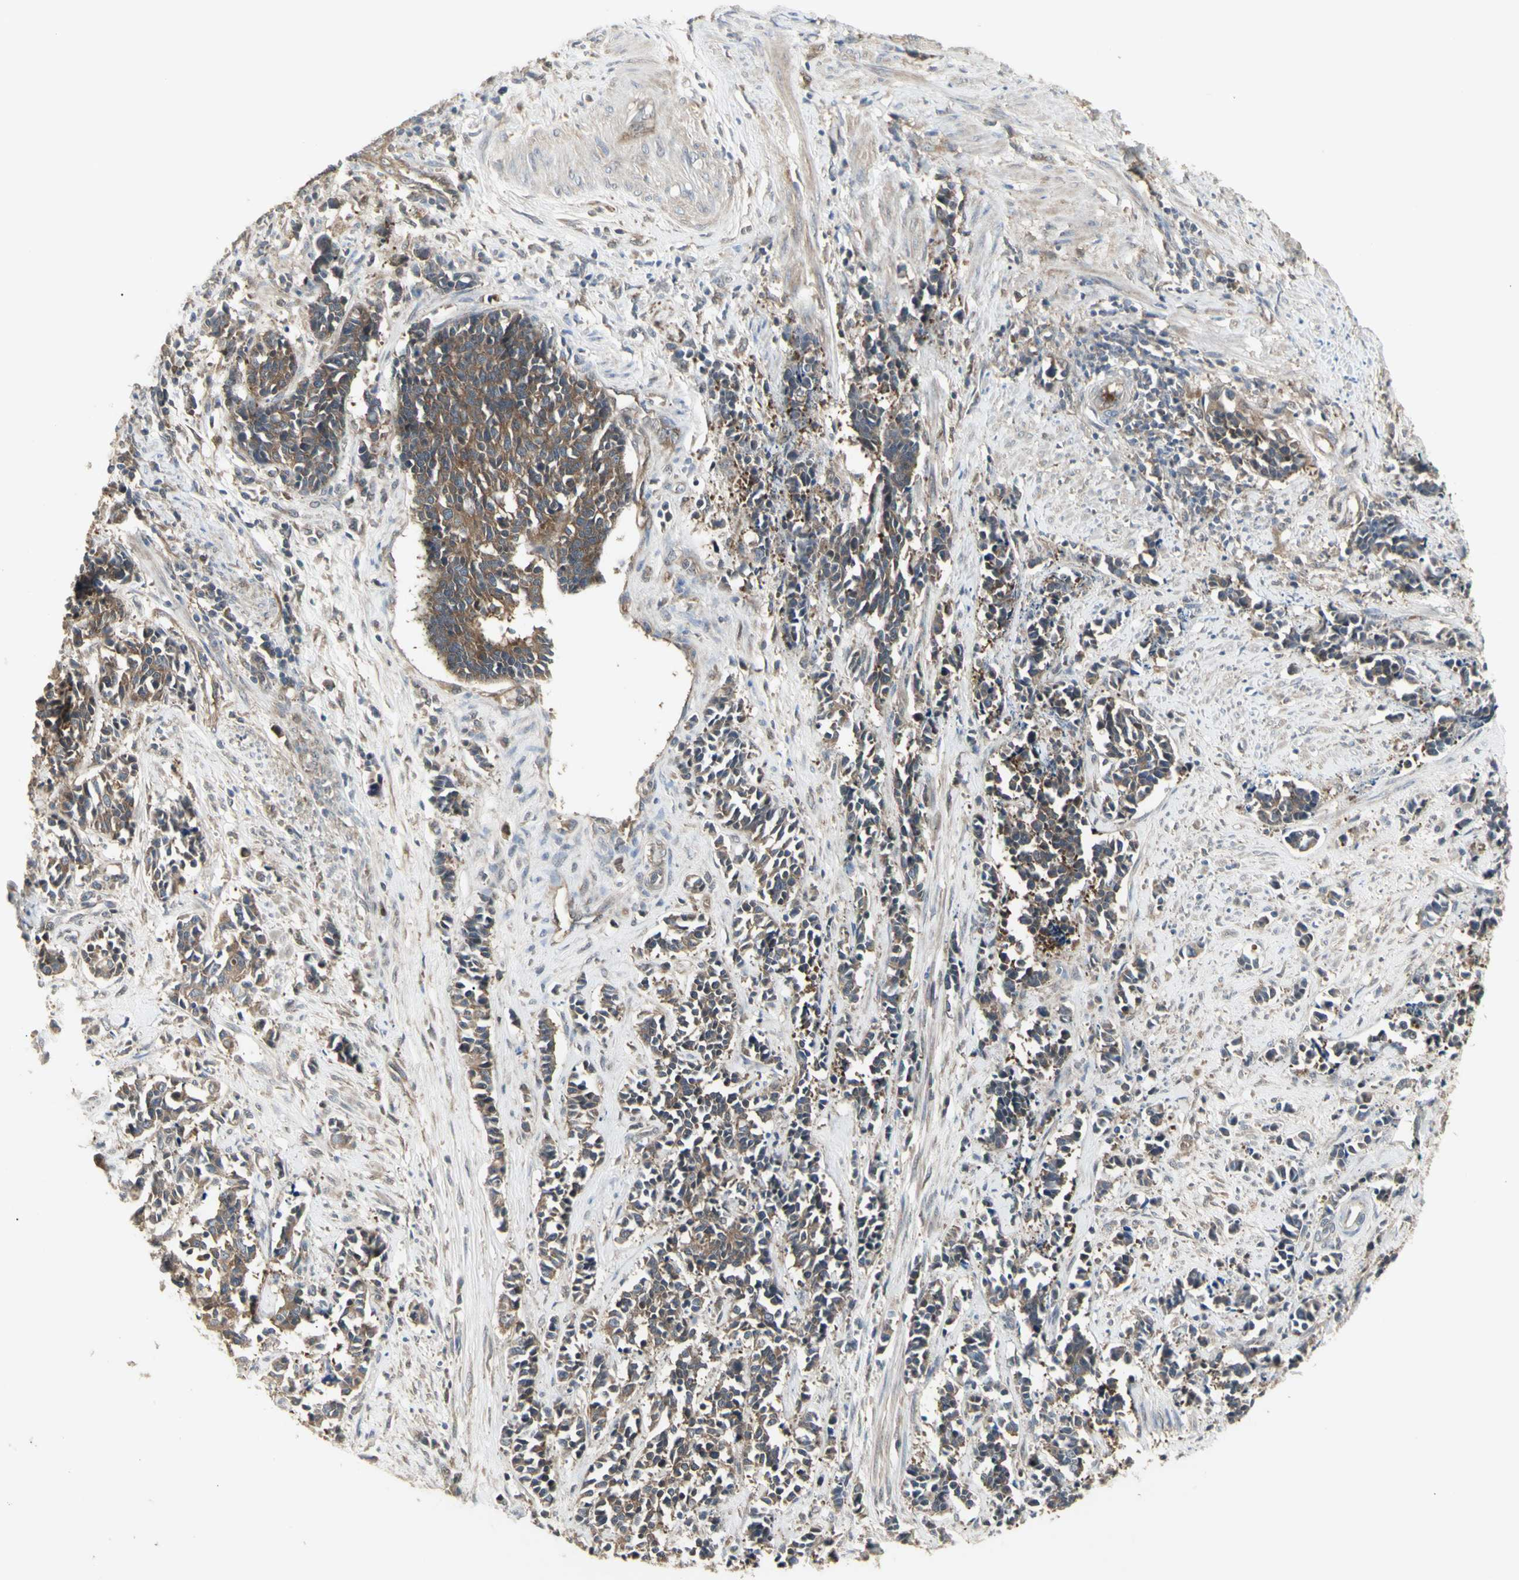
{"staining": {"intensity": "moderate", "quantity": ">75%", "location": "cytoplasmic/membranous"}, "tissue": "cervical cancer", "cell_type": "Tumor cells", "image_type": "cancer", "snomed": [{"axis": "morphology", "description": "Normal tissue, NOS"}, {"axis": "morphology", "description": "Squamous cell carcinoma, NOS"}, {"axis": "topography", "description": "Cervix"}], "caption": "IHC (DAB (3,3'-diaminobenzidine)) staining of cervical cancer displays moderate cytoplasmic/membranous protein positivity in about >75% of tumor cells.", "gene": "CHURC1-FNTB", "patient": {"sex": "female", "age": 35}}